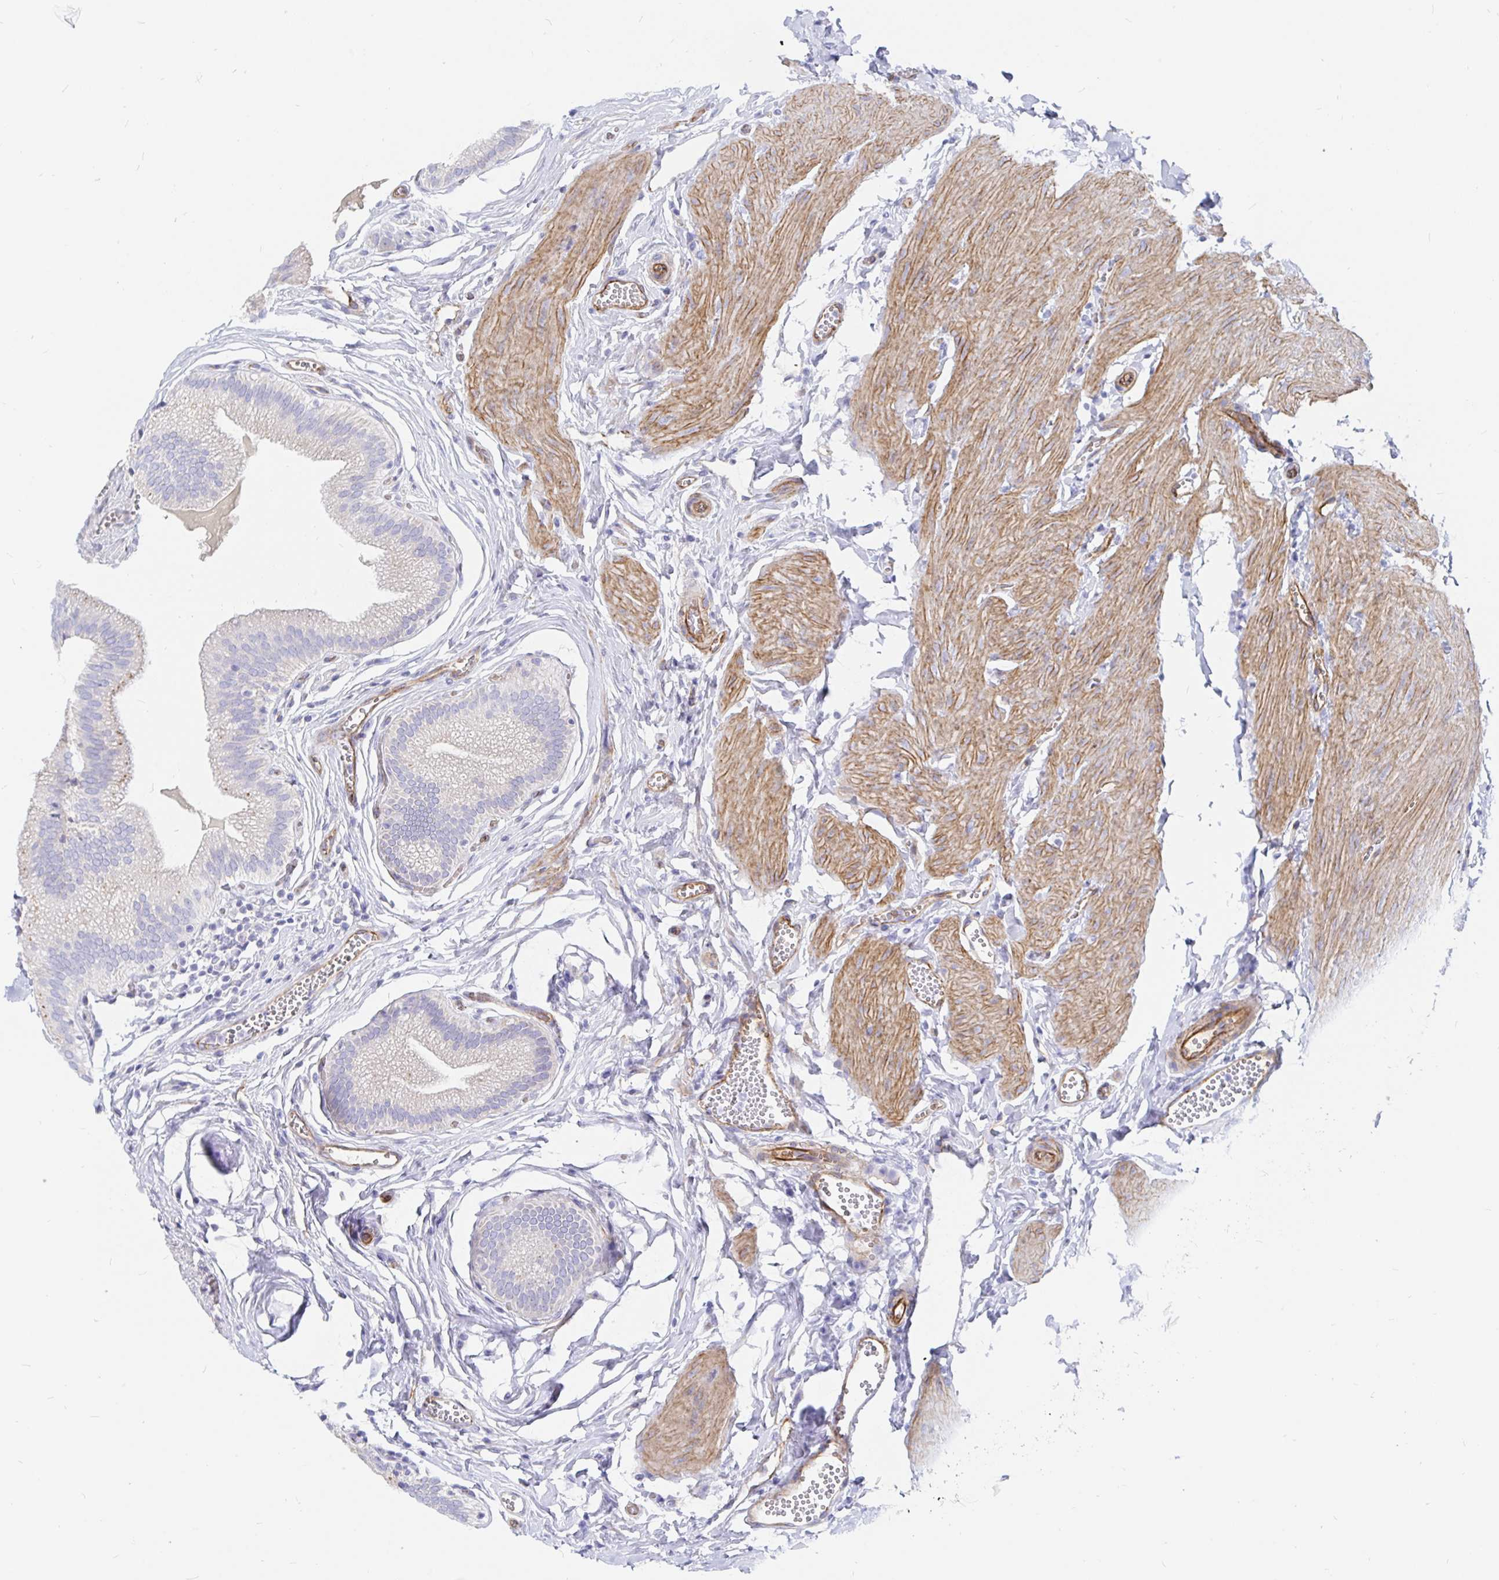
{"staining": {"intensity": "moderate", "quantity": "25%-75%", "location": "cytoplasmic/membranous"}, "tissue": "gallbladder", "cell_type": "Glandular cells", "image_type": "normal", "snomed": [{"axis": "morphology", "description": "Normal tissue, NOS"}, {"axis": "topography", "description": "Gallbladder"}, {"axis": "topography", "description": "Peripheral nerve tissue"}], "caption": "Glandular cells exhibit medium levels of moderate cytoplasmic/membranous expression in about 25%-75% of cells in unremarkable human gallbladder.", "gene": "COX16", "patient": {"sex": "male", "age": 17}}